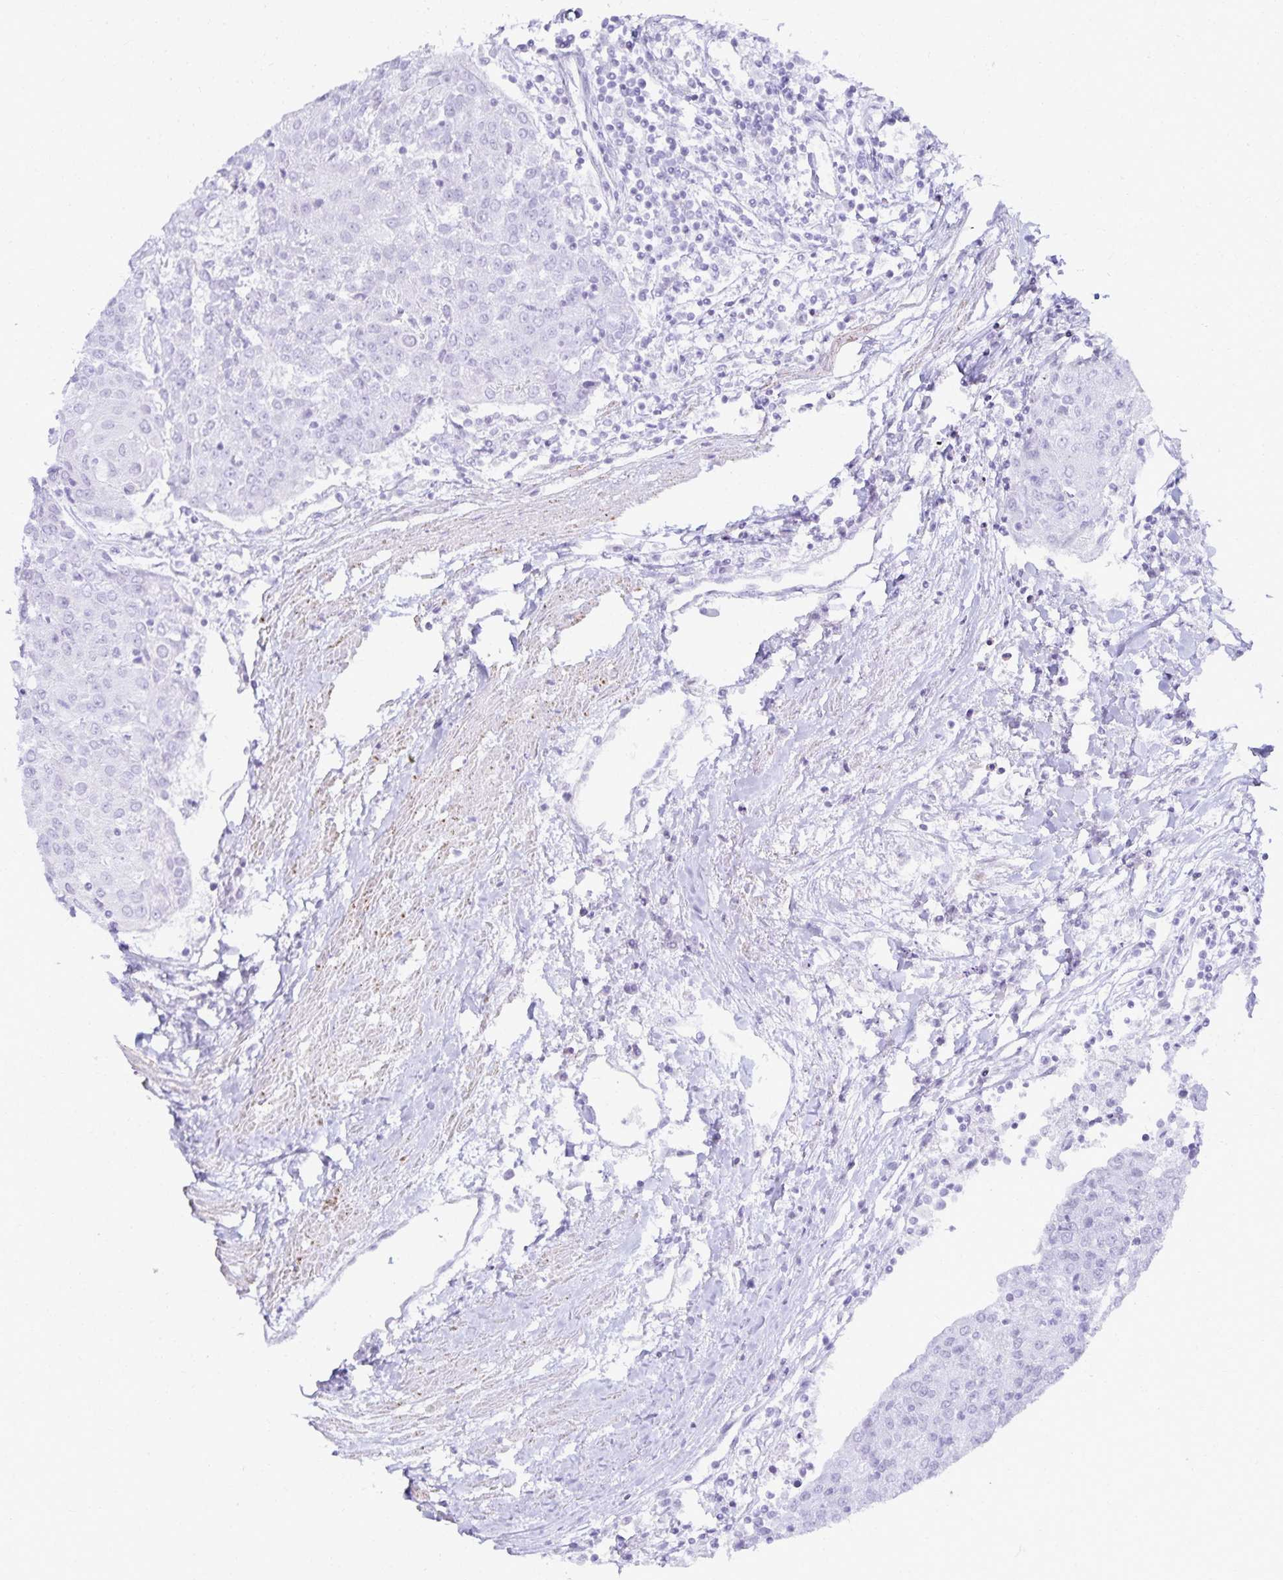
{"staining": {"intensity": "negative", "quantity": "none", "location": "none"}, "tissue": "urothelial cancer", "cell_type": "Tumor cells", "image_type": "cancer", "snomed": [{"axis": "morphology", "description": "Urothelial carcinoma, High grade"}, {"axis": "topography", "description": "Urinary bladder"}], "caption": "A histopathology image of human urothelial cancer is negative for staining in tumor cells.", "gene": "GP2", "patient": {"sex": "female", "age": 85}}